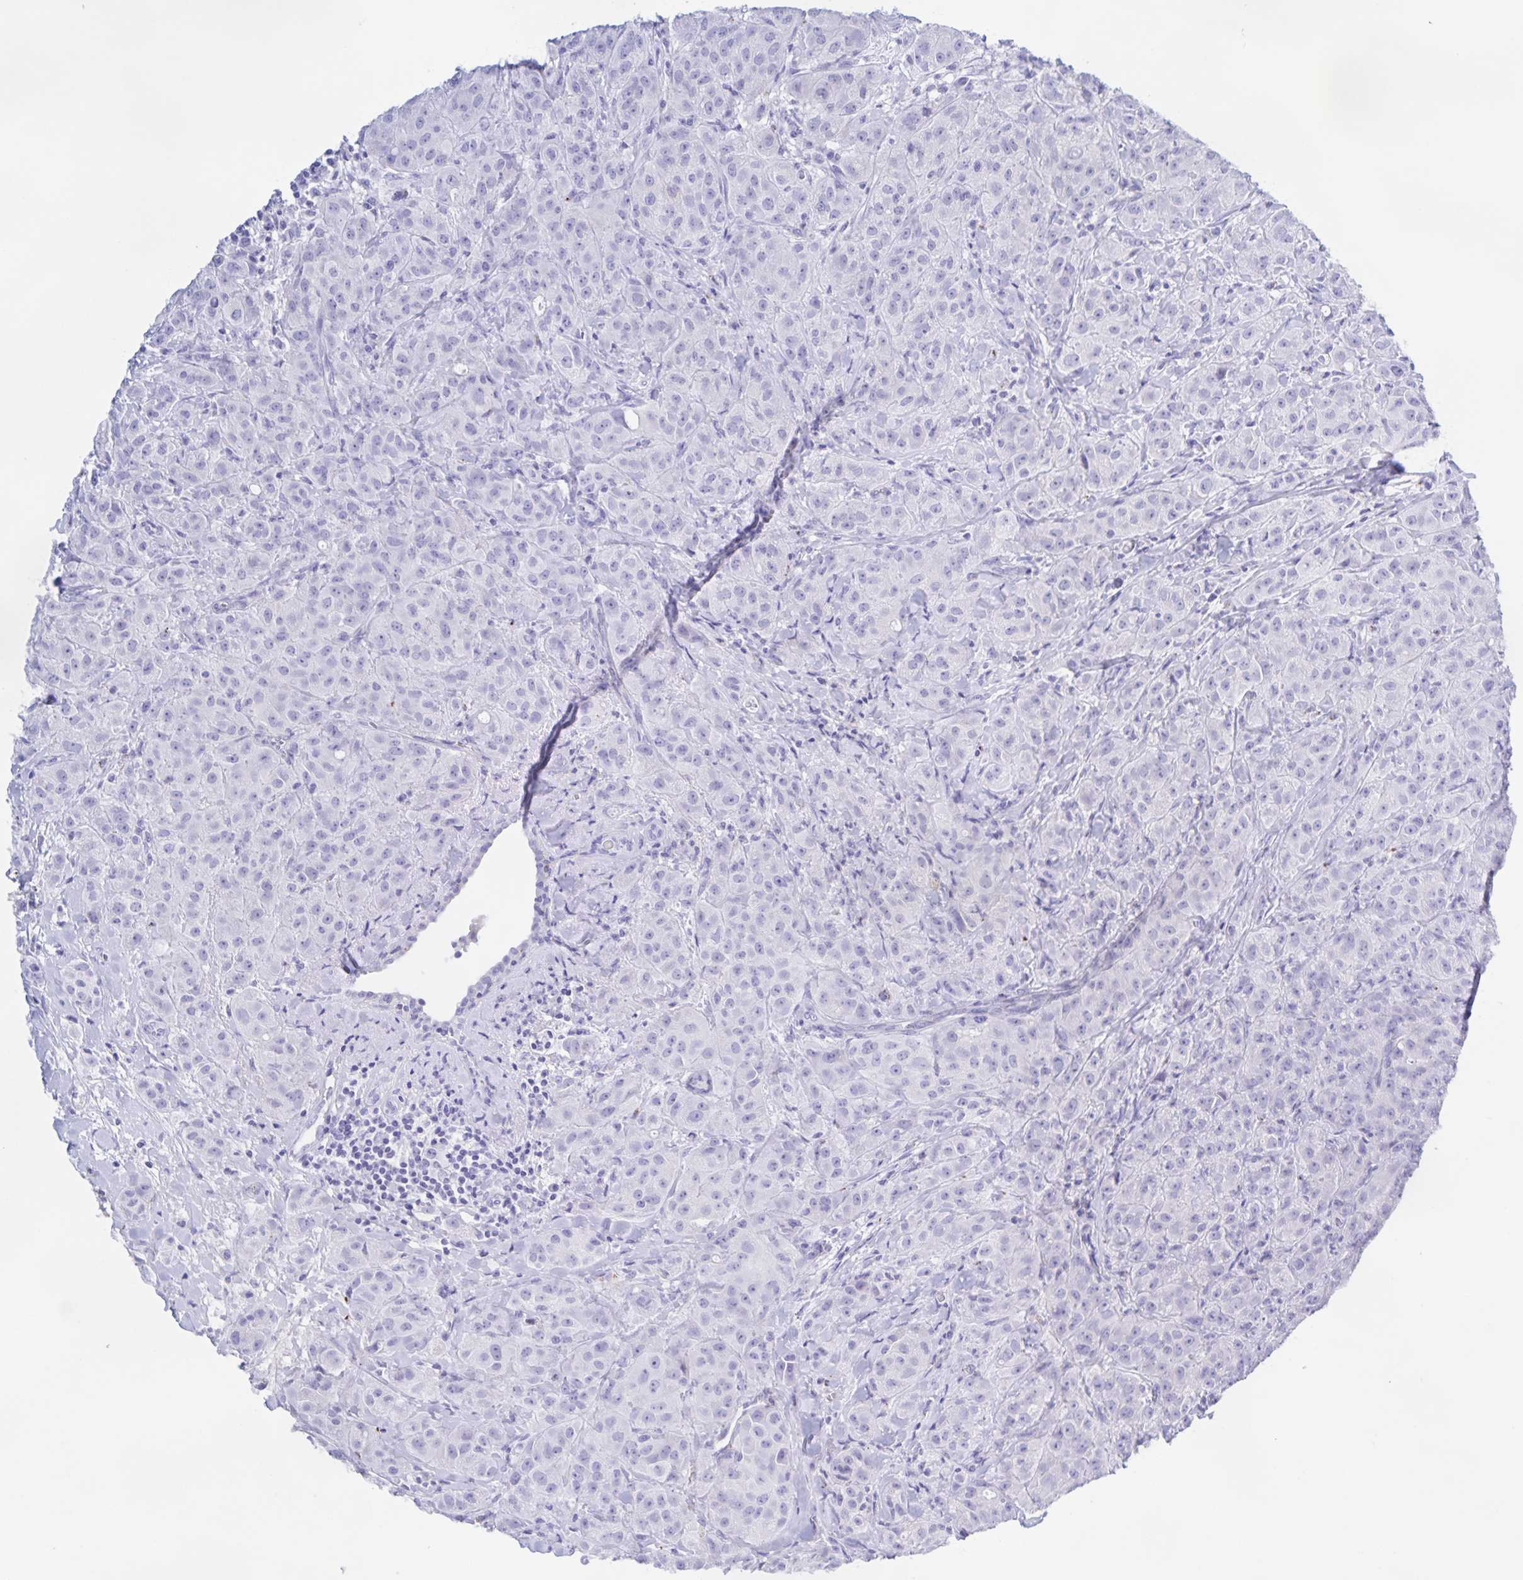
{"staining": {"intensity": "negative", "quantity": "none", "location": "none"}, "tissue": "breast cancer", "cell_type": "Tumor cells", "image_type": "cancer", "snomed": [{"axis": "morphology", "description": "Normal tissue, NOS"}, {"axis": "morphology", "description": "Duct carcinoma"}, {"axis": "topography", "description": "Breast"}], "caption": "Protein analysis of breast cancer (infiltrating ductal carcinoma) displays no significant expression in tumor cells.", "gene": "CATSPER4", "patient": {"sex": "female", "age": 43}}